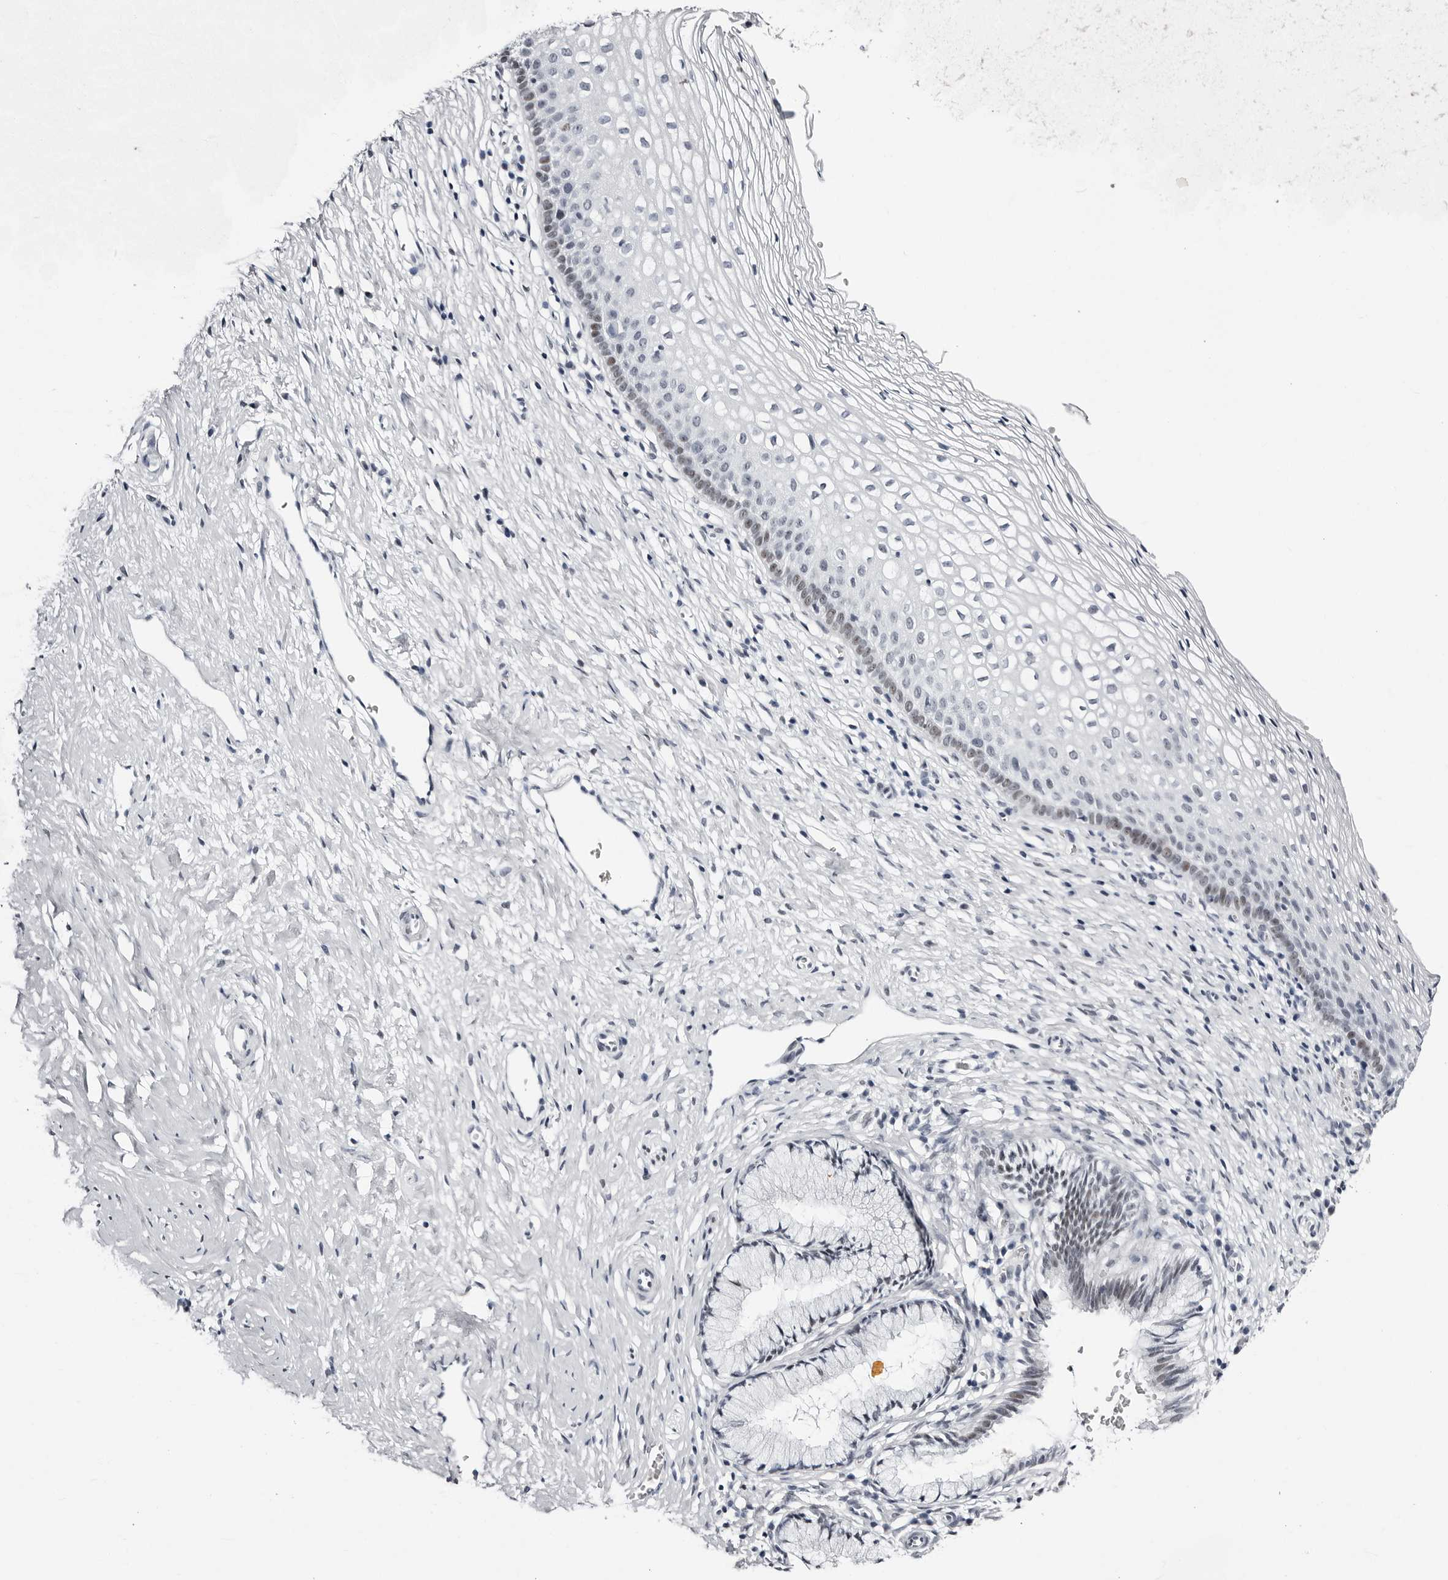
{"staining": {"intensity": "weak", "quantity": "<25%", "location": "nuclear"}, "tissue": "cervix", "cell_type": "Glandular cells", "image_type": "normal", "snomed": [{"axis": "morphology", "description": "Normal tissue, NOS"}, {"axis": "topography", "description": "Cervix"}], "caption": "A high-resolution photomicrograph shows immunohistochemistry (IHC) staining of benign cervix, which exhibits no significant expression in glandular cells.", "gene": "VEZF1", "patient": {"sex": "female", "age": 27}}